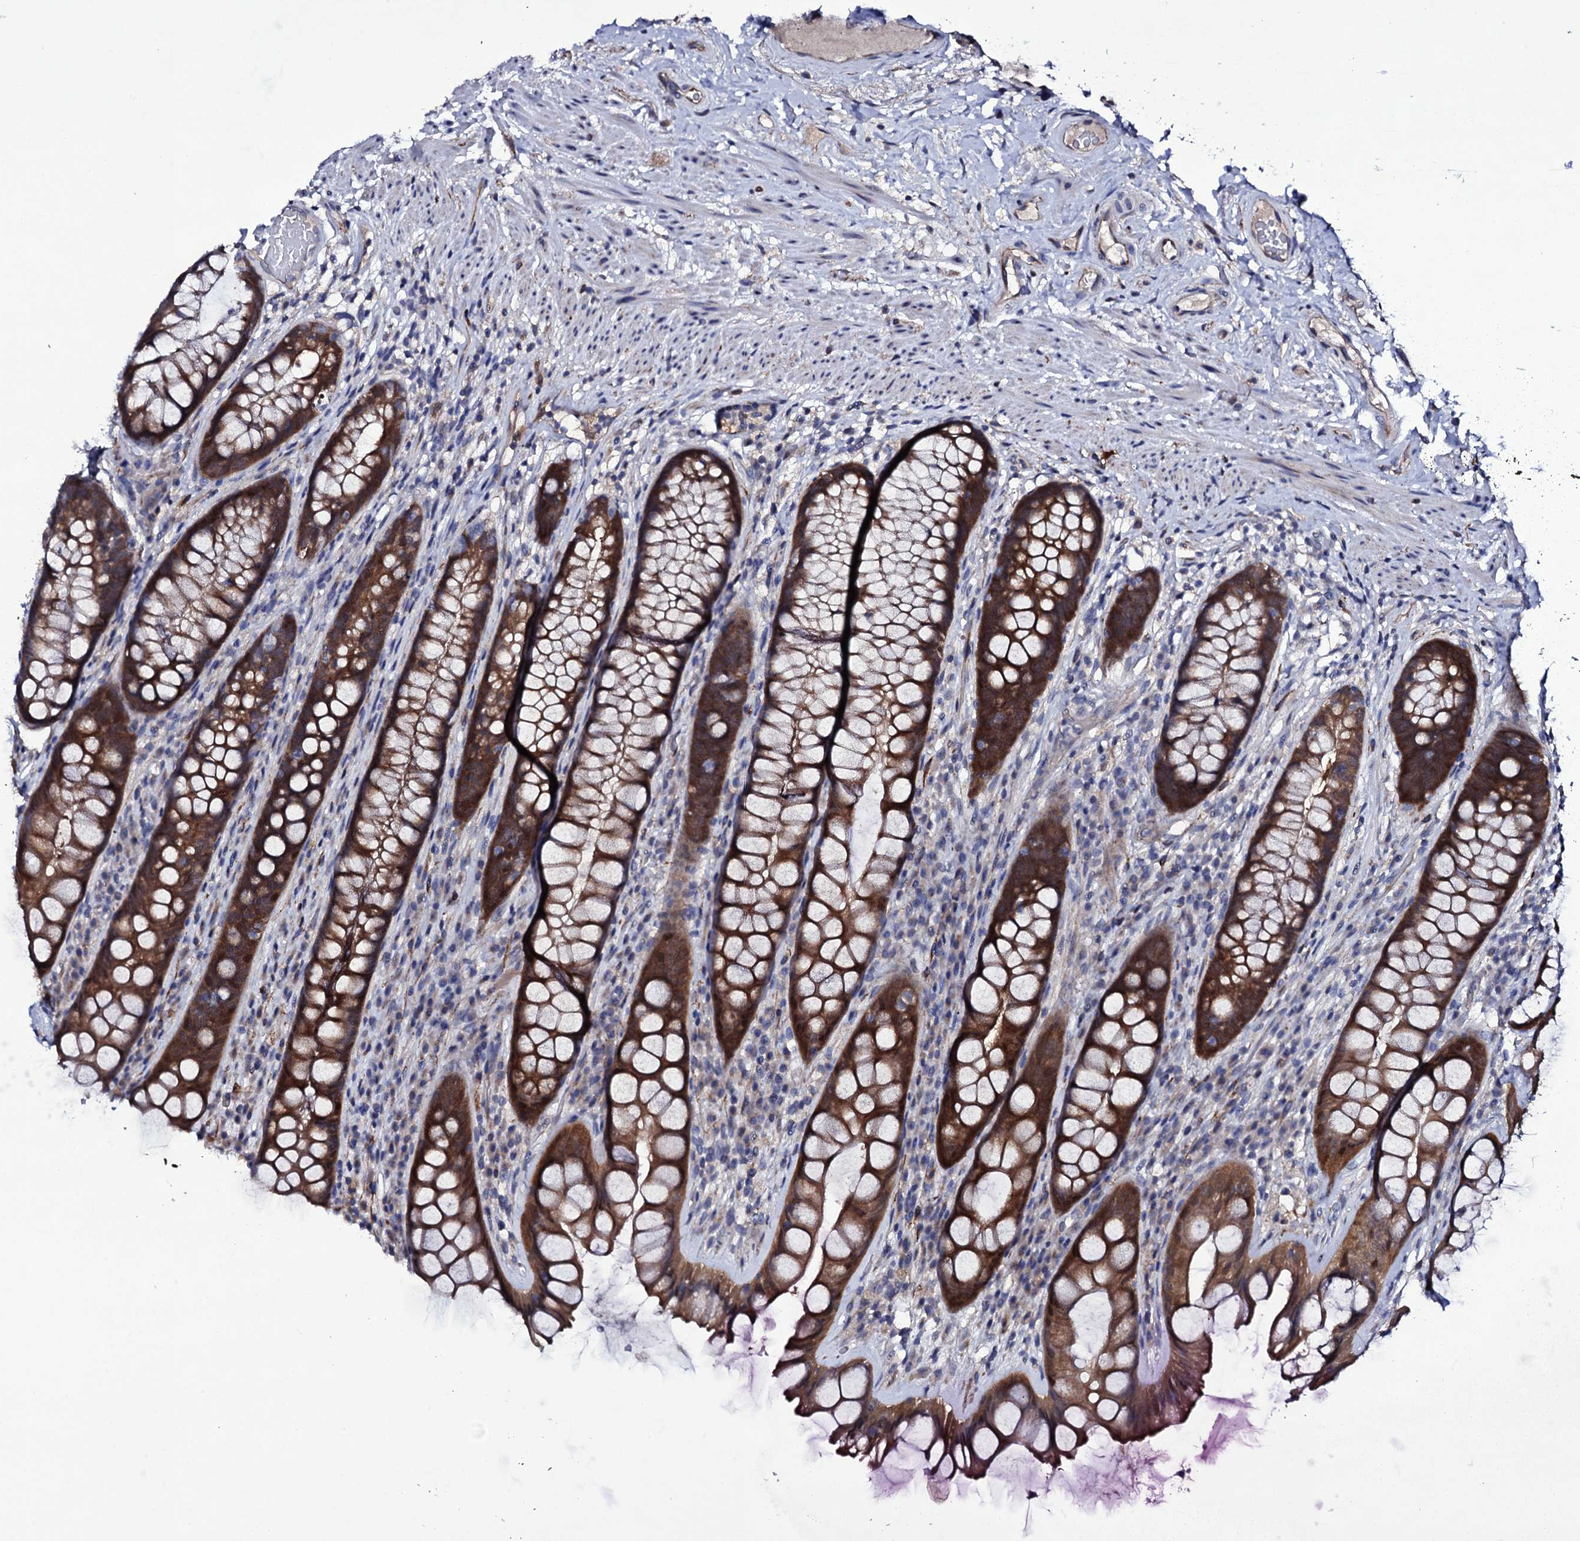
{"staining": {"intensity": "moderate", "quantity": ">75%", "location": "cytoplasmic/membranous"}, "tissue": "rectum", "cell_type": "Glandular cells", "image_type": "normal", "snomed": [{"axis": "morphology", "description": "Normal tissue, NOS"}, {"axis": "topography", "description": "Rectum"}], "caption": "This histopathology image displays benign rectum stained with IHC to label a protein in brown. The cytoplasmic/membranous of glandular cells show moderate positivity for the protein. Nuclei are counter-stained blue.", "gene": "BCL2L14", "patient": {"sex": "male", "age": 74}}